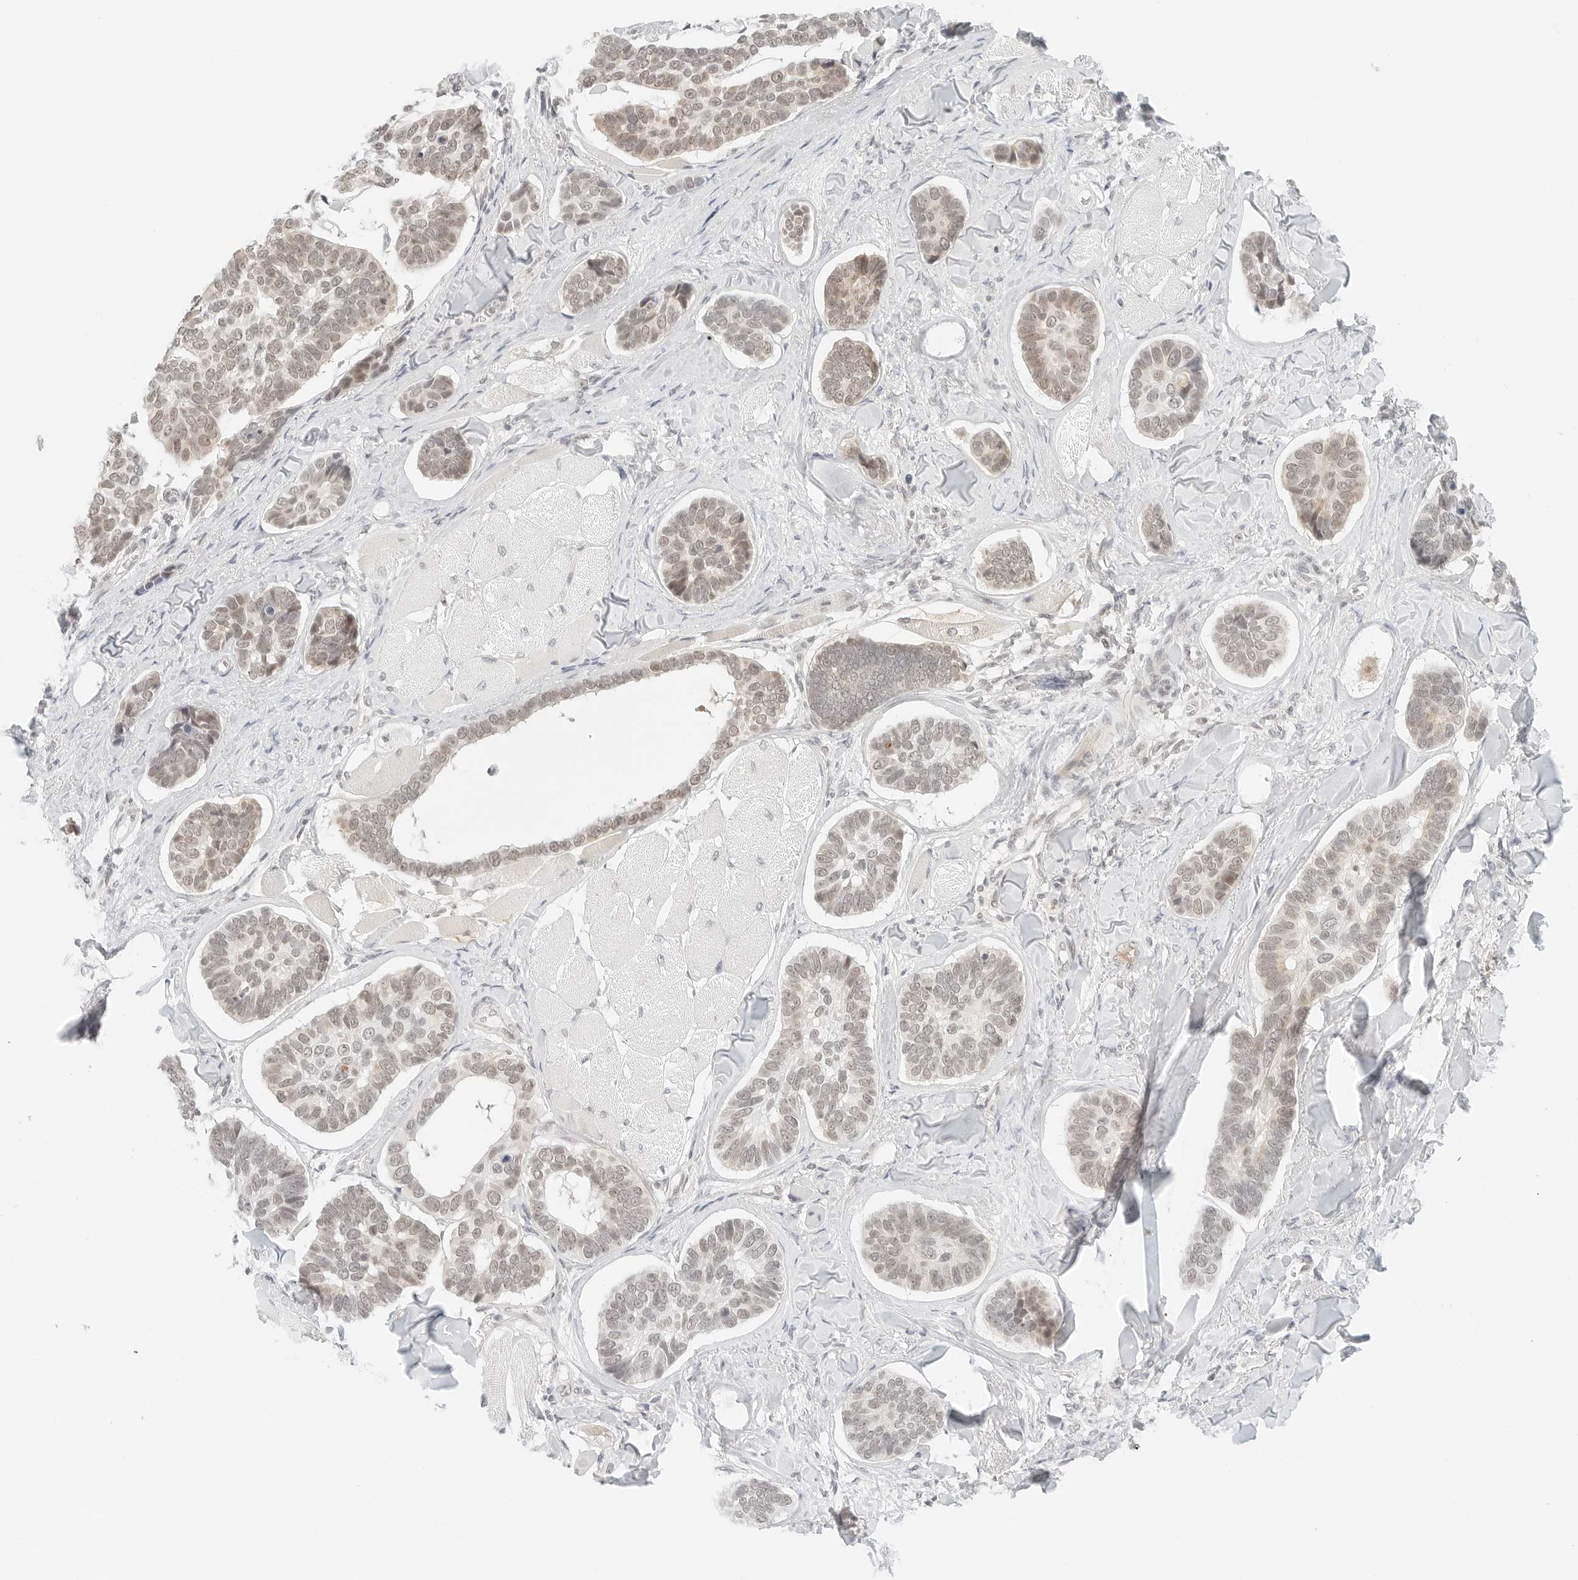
{"staining": {"intensity": "weak", "quantity": "<25%", "location": "nuclear"}, "tissue": "skin cancer", "cell_type": "Tumor cells", "image_type": "cancer", "snomed": [{"axis": "morphology", "description": "Basal cell carcinoma"}, {"axis": "topography", "description": "Skin"}], "caption": "IHC of skin basal cell carcinoma shows no expression in tumor cells.", "gene": "NEO1", "patient": {"sex": "male", "age": 62}}